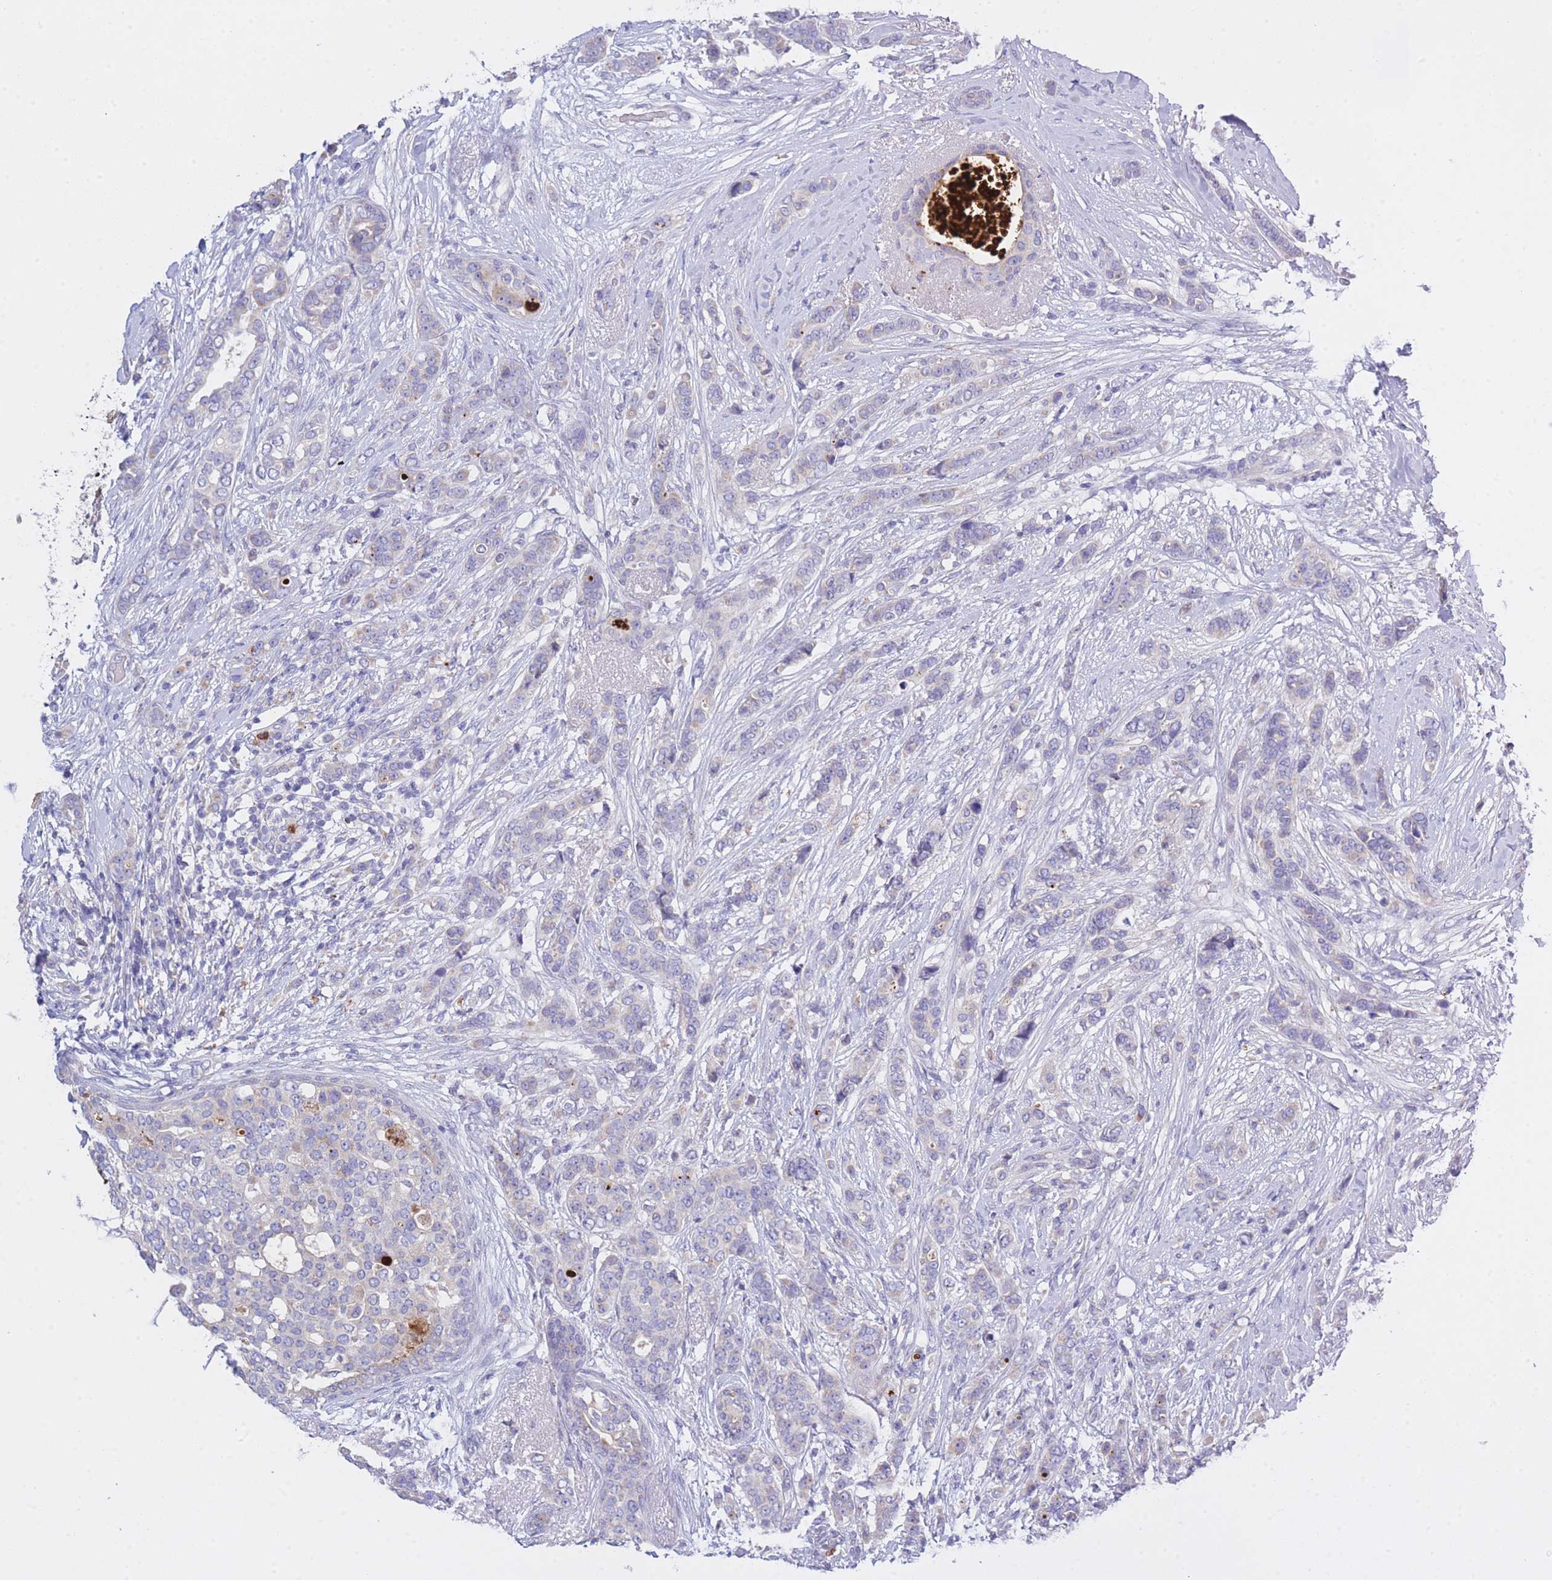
{"staining": {"intensity": "negative", "quantity": "none", "location": "none"}, "tissue": "breast cancer", "cell_type": "Tumor cells", "image_type": "cancer", "snomed": [{"axis": "morphology", "description": "Lobular carcinoma"}, {"axis": "topography", "description": "Breast"}], "caption": "Immunohistochemistry (IHC) photomicrograph of human breast cancer (lobular carcinoma) stained for a protein (brown), which reveals no expression in tumor cells.", "gene": "CENPM", "patient": {"sex": "female", "age": 51}}